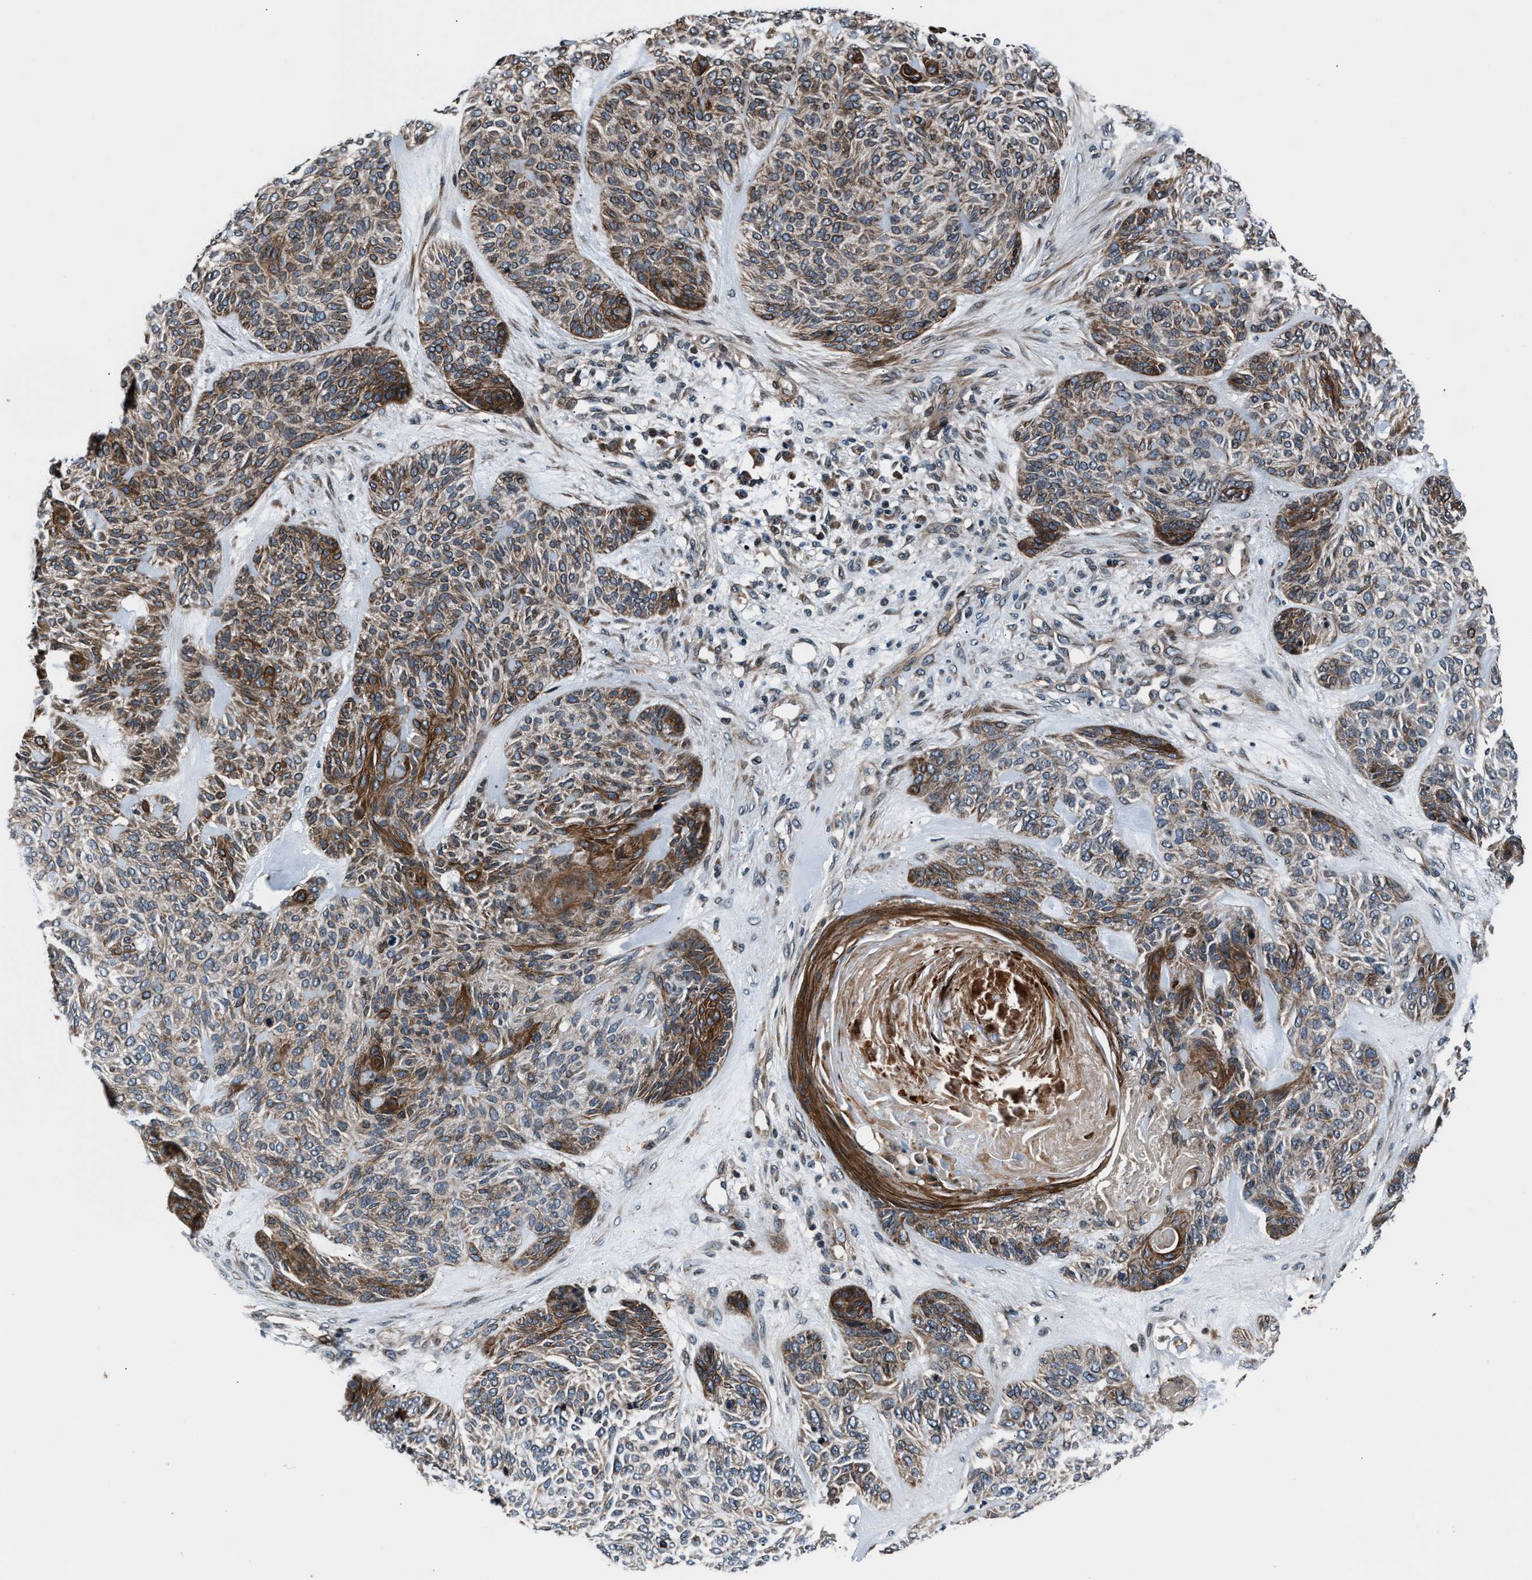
{"staining": {"intensity": "moderate", "quantity": ">75%", "location": "cytoplasmic/membranous"}, "tissue": "skin cancer", "cell_type": "Tumor cells", "image_type": "cancer", "snomed": [{"axis": "morphology", "description": "Basal cell carcinoma"}, {"axis": "topography", "description": "Skin"}], "caption": "Skin cancer (basal cell carcinoma) stained for a protein (brown) displays moderate cytoplasmic/membranous positive positivity in about >75% of tumor cells.", "gene": "DYNC2I1", "patient": {"sex": "male", "age": 55}}